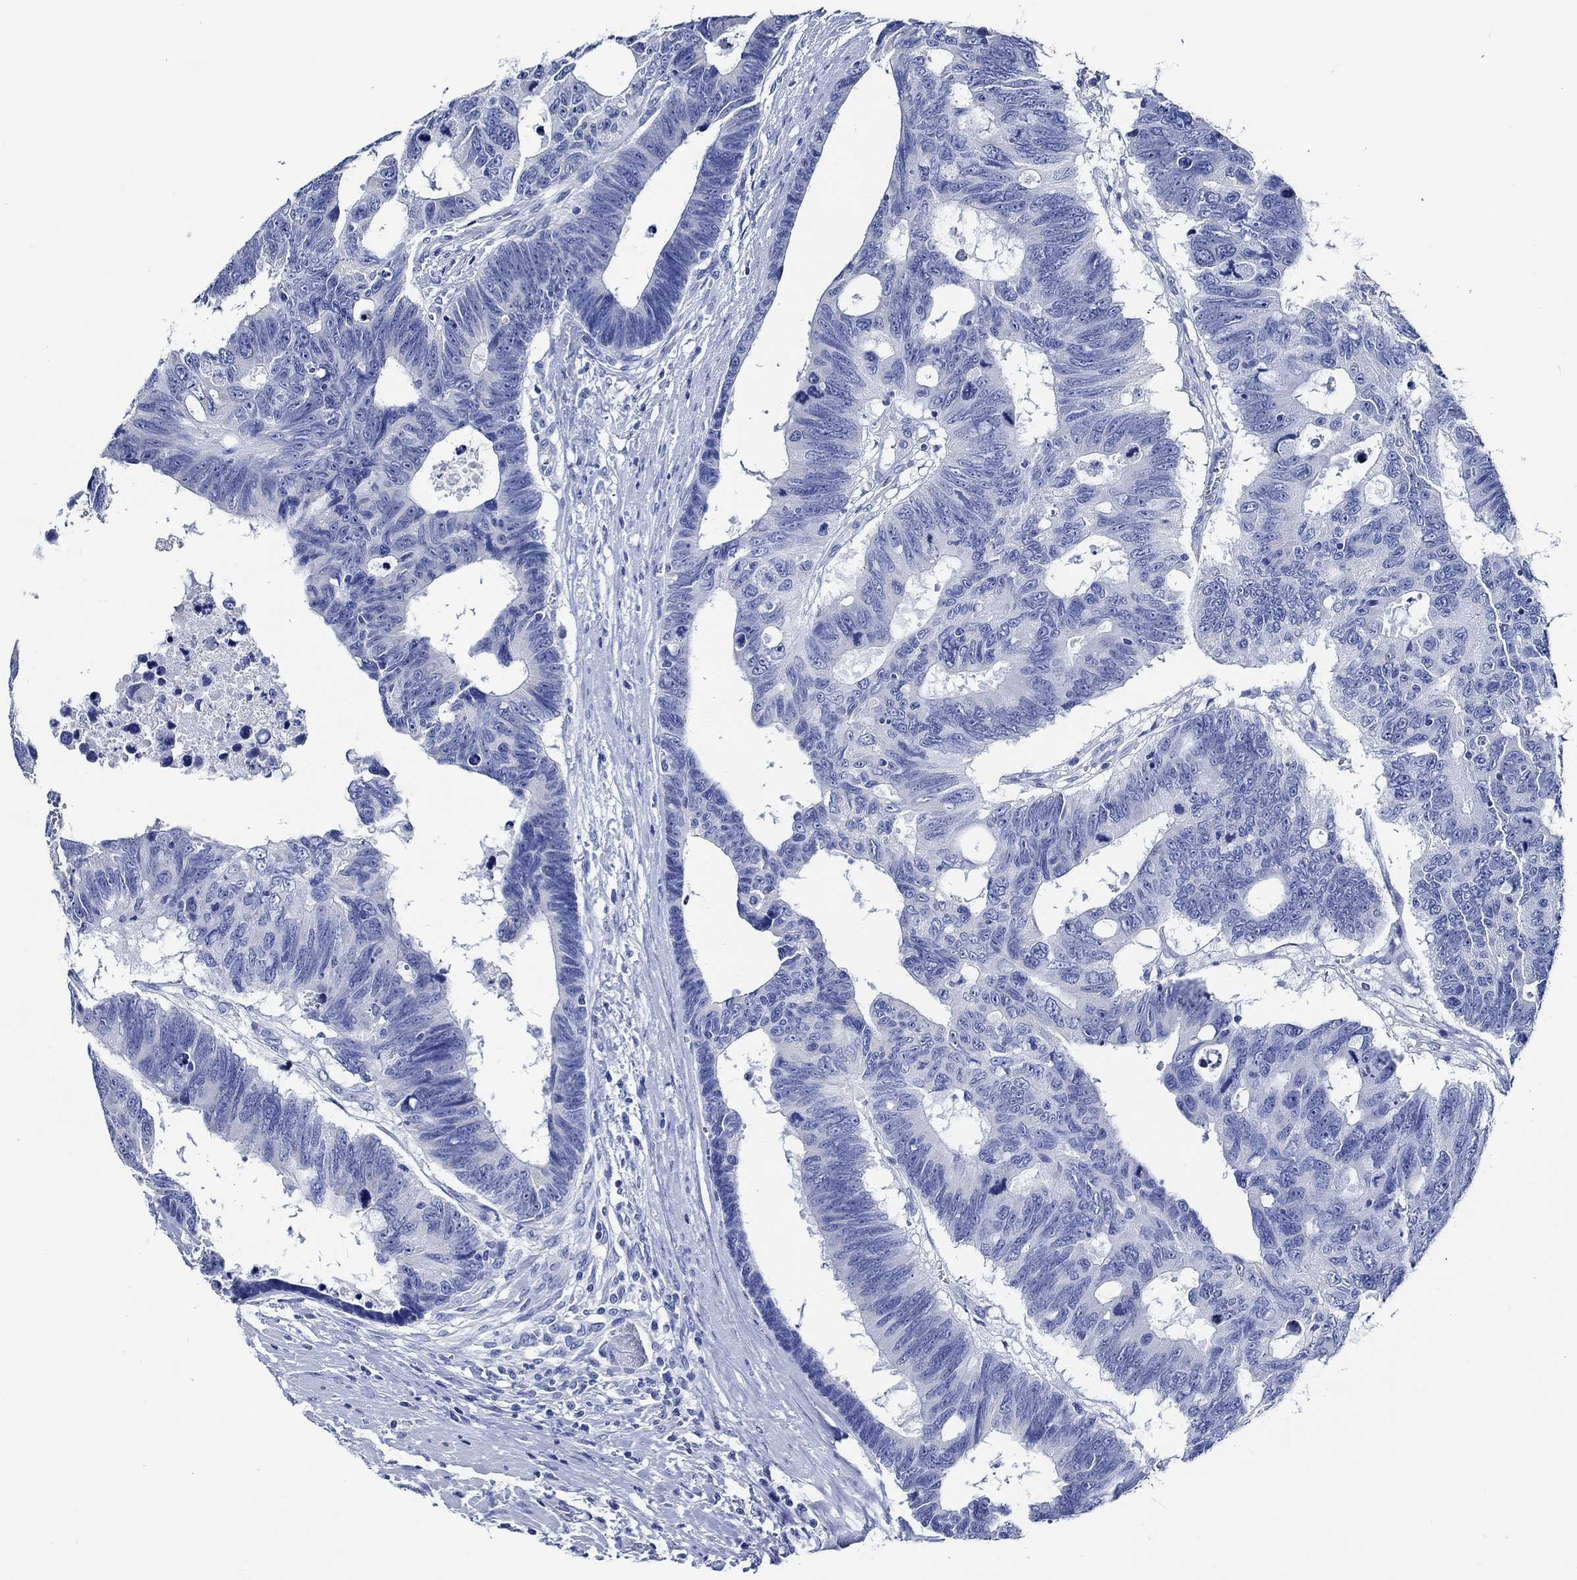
{"staining": {"intensity": "negative", "quantity": "none", "location": "none"}, "tissue": "colorectal cancer", "cell_type": "Tumor cells", "image_type": "cancer", "snomed": [{"axis": "morphology", "description": "Adenocarcinoma, NOS"}, {"axis": "topography", "description": "Colon"}], "caption": "This is an IHC image of adenocarcinoma (colorectal). There is no staining in tumor cells.", "gene": "WDR62", "patient": {"sex": "female", "age": 77}}